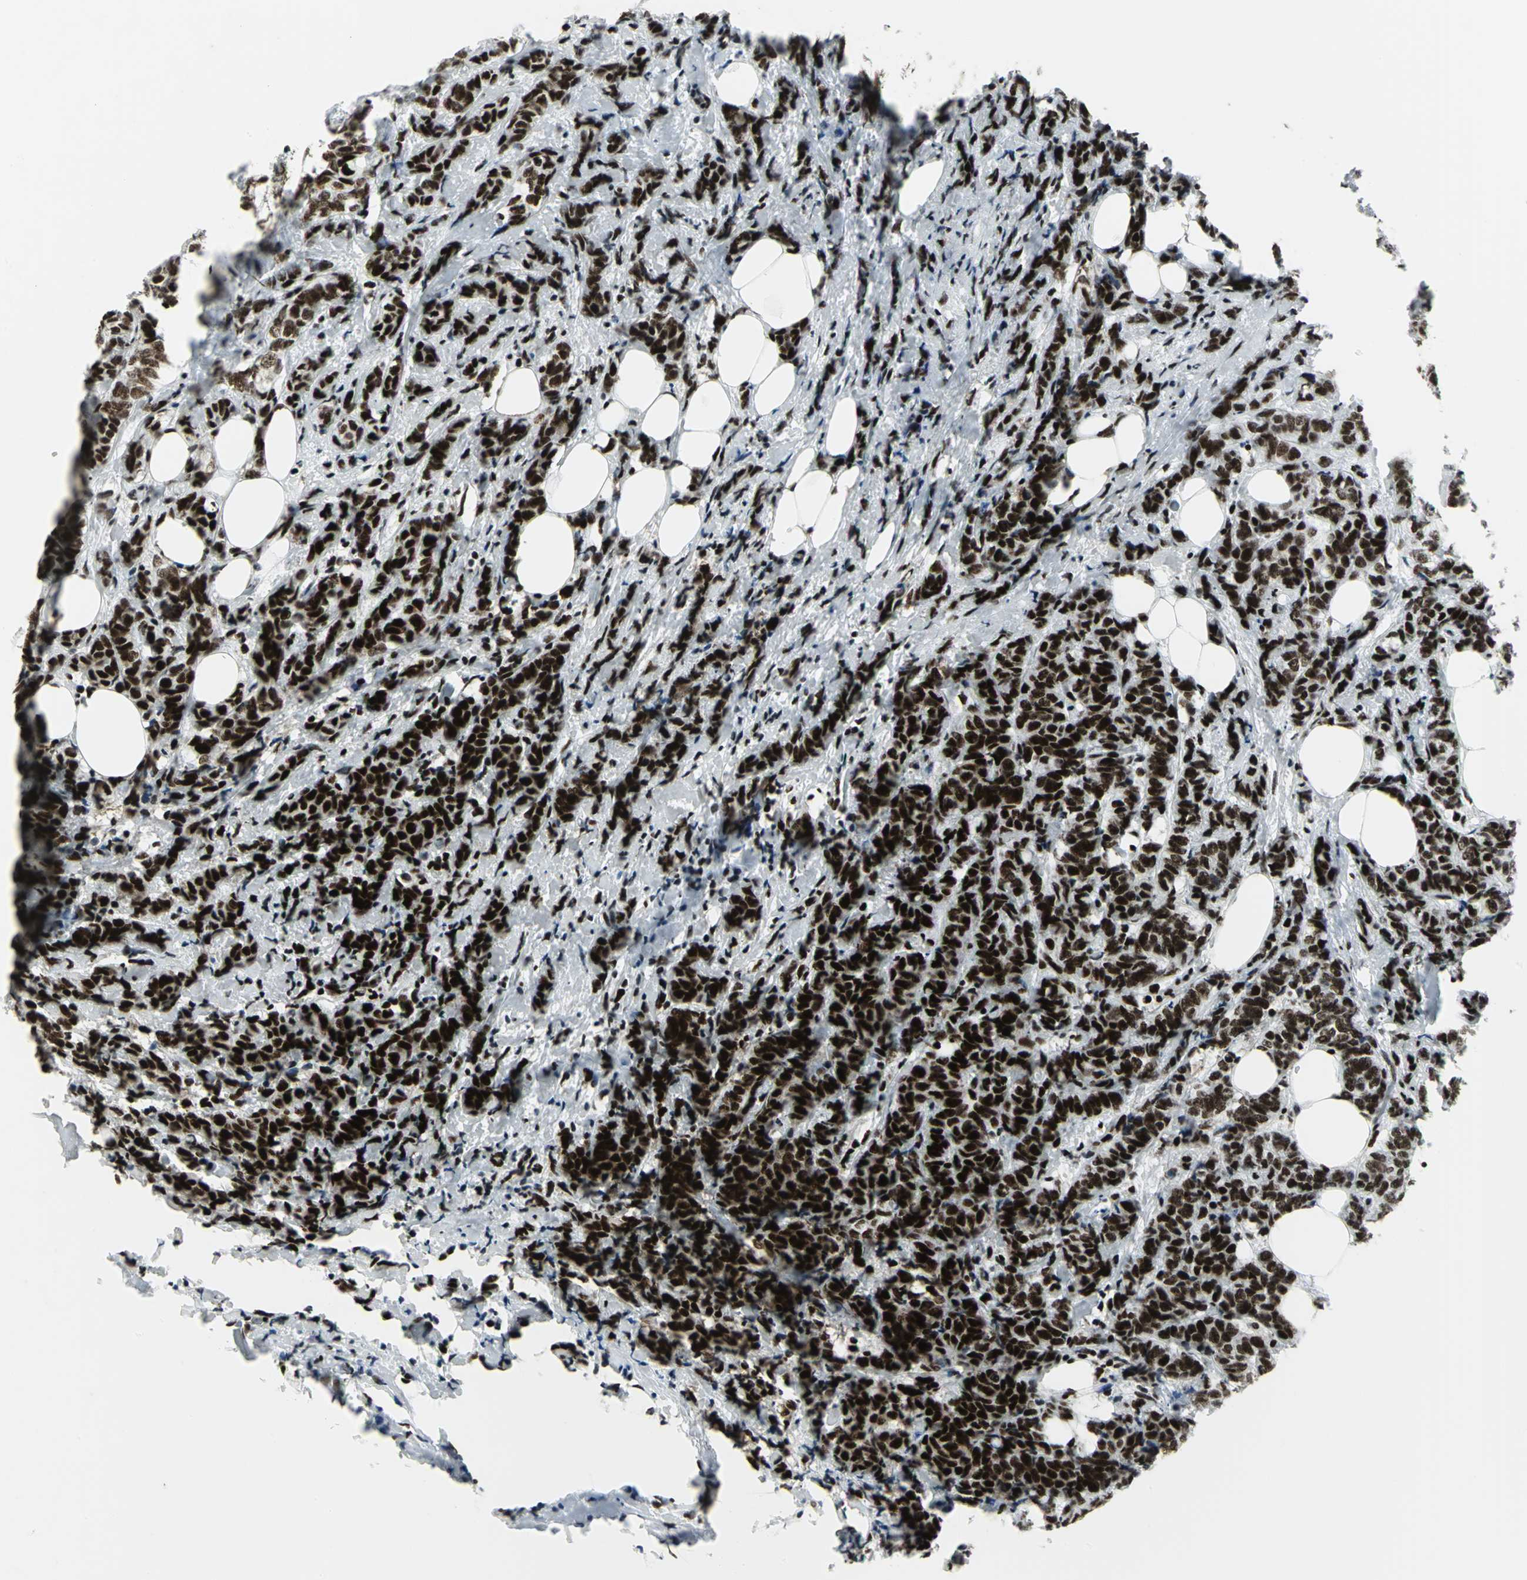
{"staining": {"intensity": "strong", "quantity": ">75%", "location": "nuclear"}, "tissue": "breast cancer", "cell_type": "Tumor cells", "image_type": "cancer", "snomed": [{"axis": "morphology", "description": "Lobular carcinoma"}, {"axis": "topography", "description": "Breast"}], "caption": "IHC of human breast lobular carcinoma demonstrates high levels of strong nuclear positivity in approximately >75% of tumor cells. (DAB IHC, brown staining for protein, blue staining for nuclei).", "gene": "SMARCA4", "patient": {"sex": "female", "age": 60}}